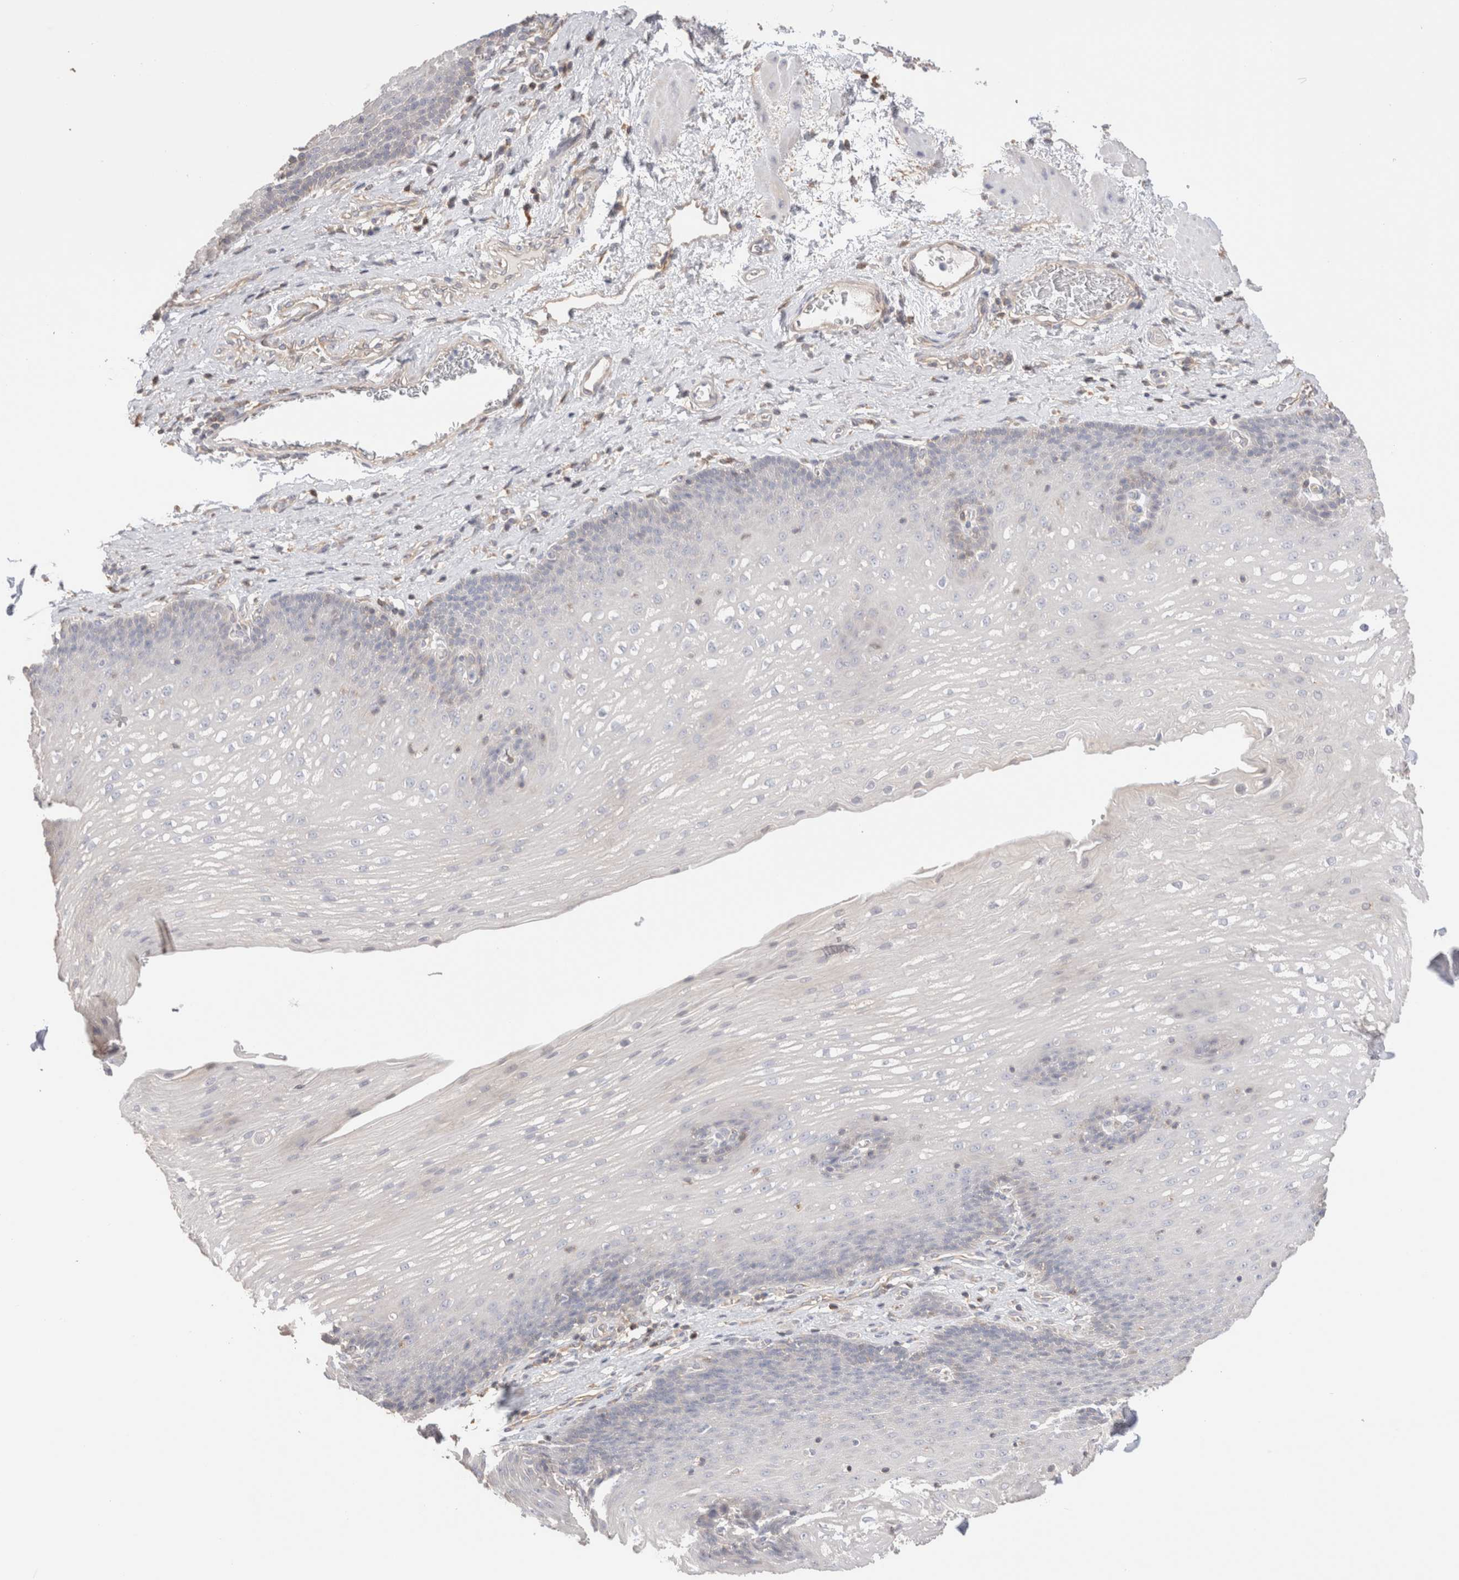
{"staining": {"intensity": "negative", "quantity": "none", "location": "none"}, "tissue": "esophagus", "cell_type": "Squamous epithelial cells", "image_type": "normal", "snomed": [{"axis": "morphology", "description": "Normal tissue, NOS"}, {"axis": "topography", "description": "Esophagus"}], "caption": "The photomicrograph displays no staining of squamous epithelial cells in benign esophagus.", "gene": "CAPN2", "patient": {"sex": "male", "age": 48}}